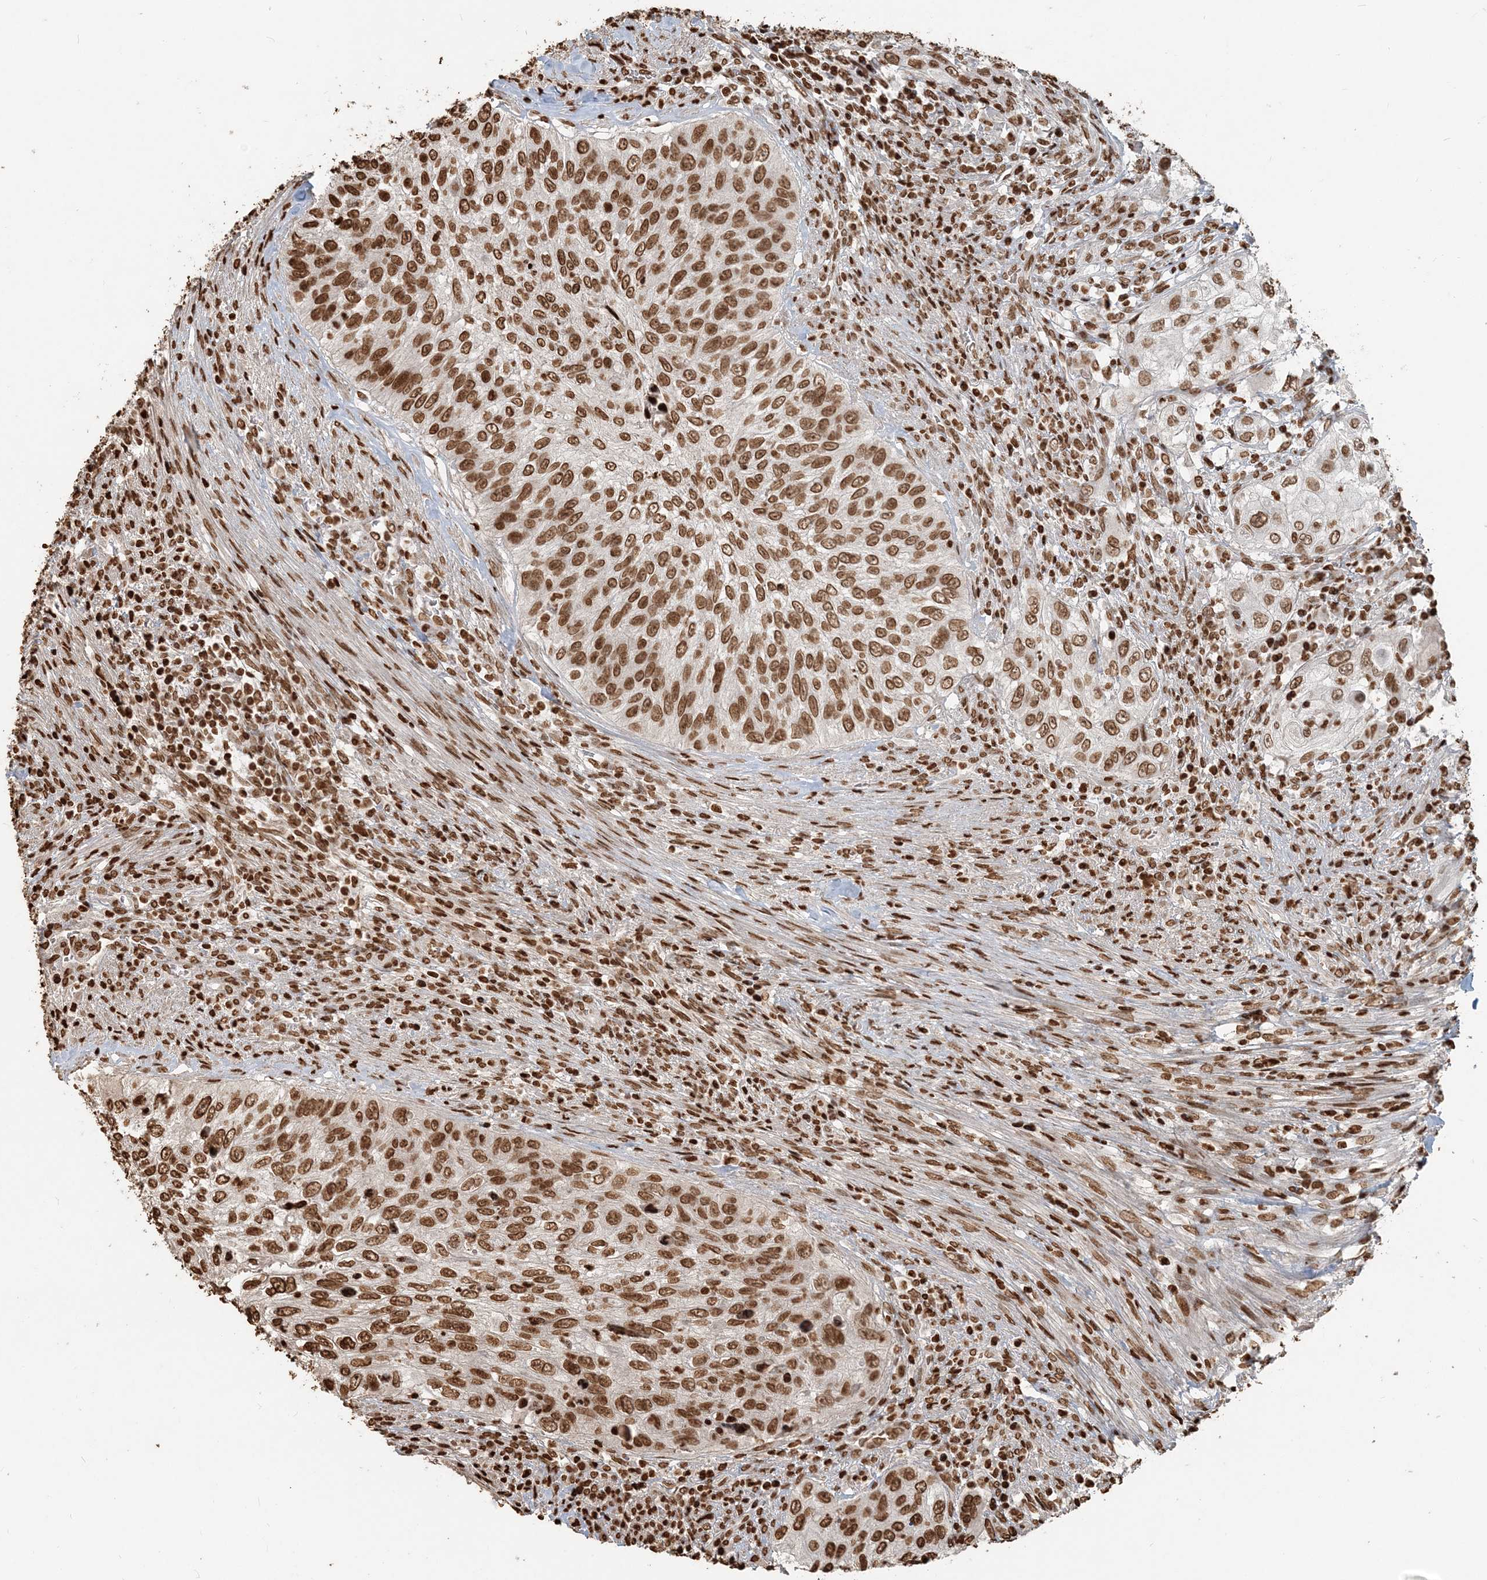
{"staining": {"intensity": "strong", "quantity": ">75%", "location": "nuclear"}, "tissue": "urothelial cancer", "cell_type": "Tumor cells", "image_type": "cancer", "snomed": [{"axis": "morphology", "description": "Urothelial carcinoma, High grade"}, {"axis": "topography", "description": "Urinary bladder"}], "caption": "IHC of human urothelial cancer exhibits high levels of strong nuclear staining in approximately >75% of tumor cells.", "gene": "H3-3B", "patient": {"sex": "female", "age": 60}}